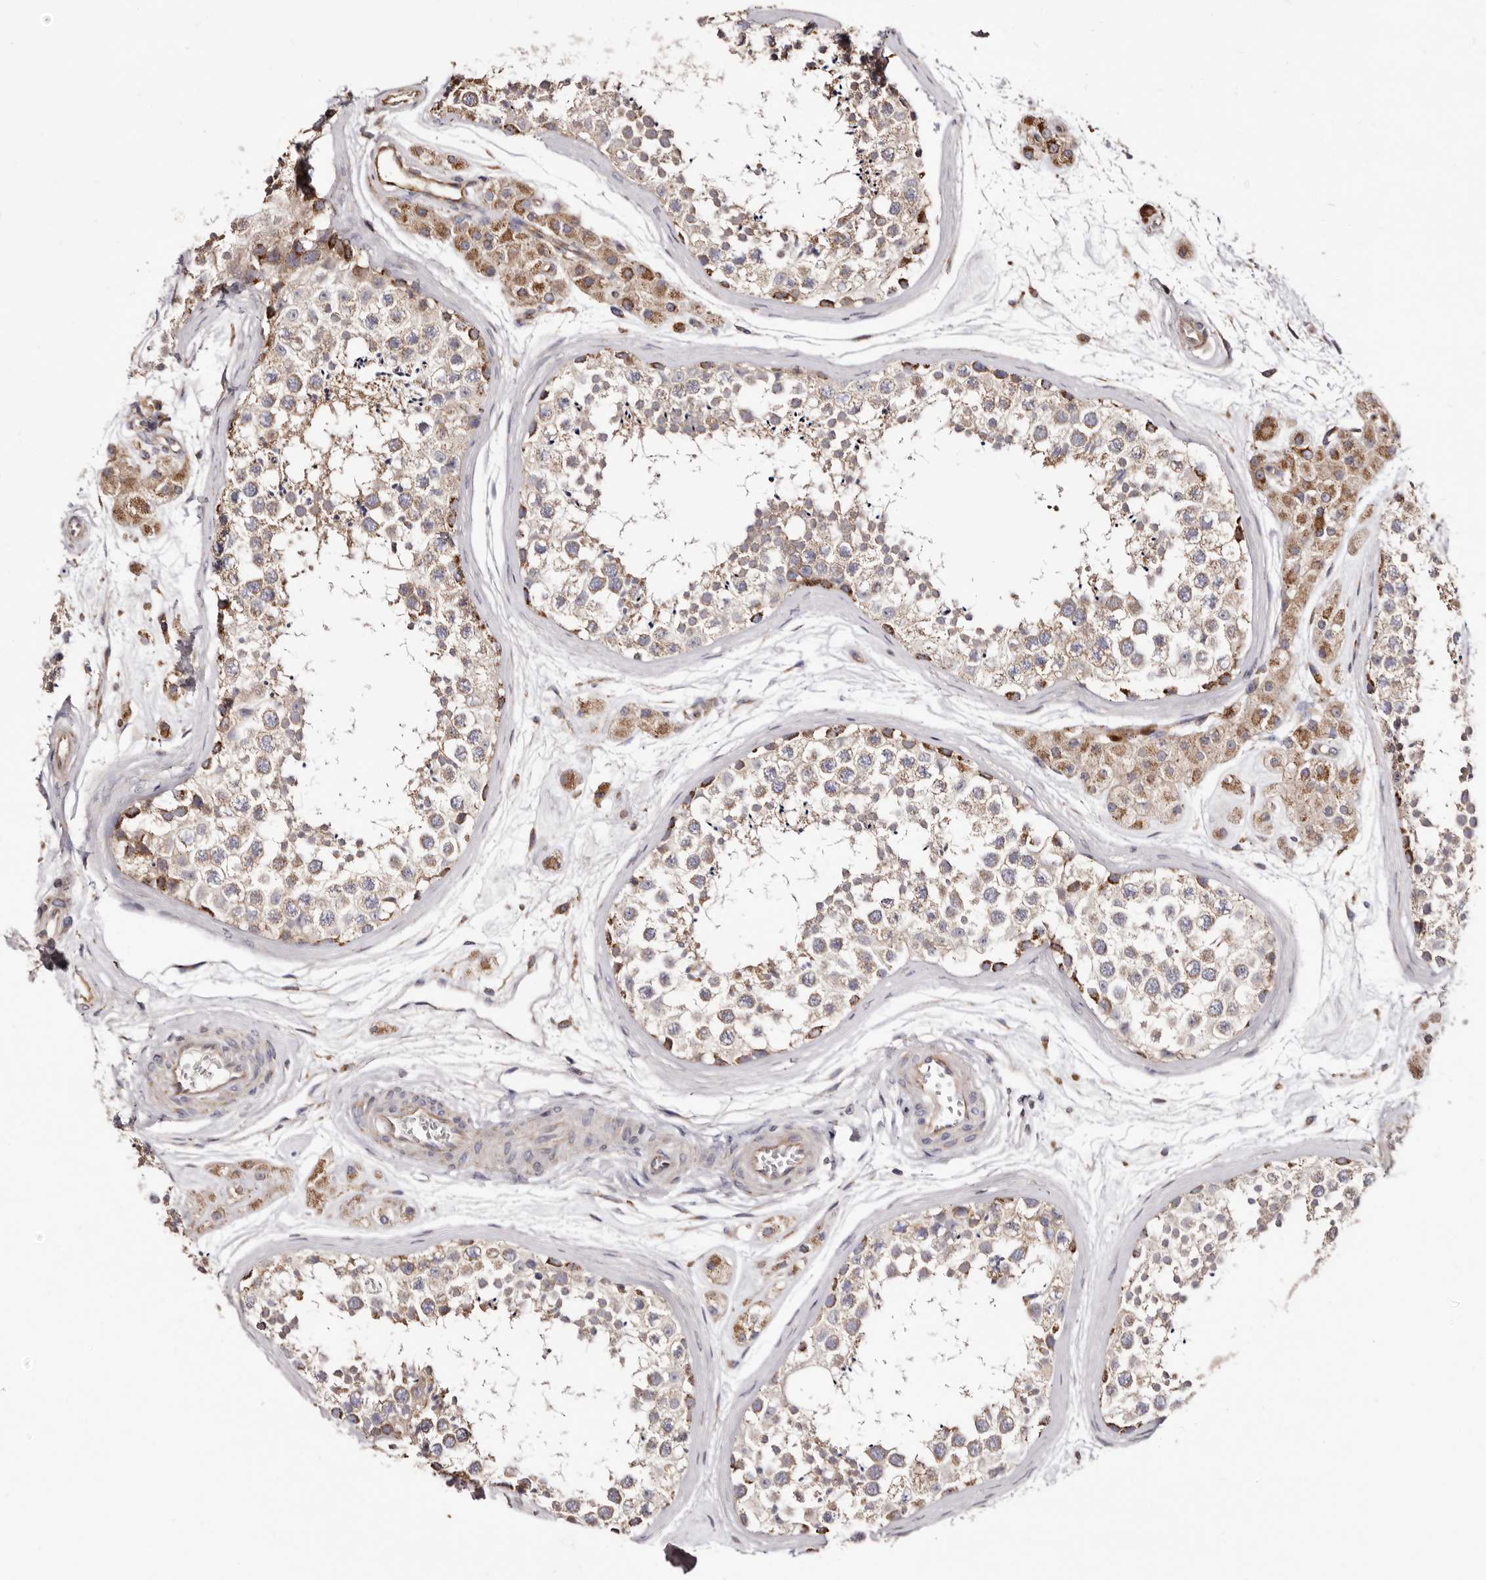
{"staining": {"intensity": "moderate", "quantity": "25%-75%", "location": "cytoplasmic/membranous"}, "tissue": "testis", "cell_type": "Cells in seminiferous ducts", "image_type": "normal", "snomed": [{"axis": "morphology", "description": "Normal tissue, NOS"}, {"axis": "topography", "description": "Testis"}], "caption": "A high-resolution image shows IHC staining of benign testis, which exhibits moderate cytoplasmic/membranous staining in about 25%-75% of cells in seminiferous ducts. (Stains: DAB (3,3'-diaminobenzidine) in brown, nuclei in blue, Microscopy: brightfield microscopy at high magnification).", "gene": "LUZP1", "patient": {"sex": "male", "age": 56}}